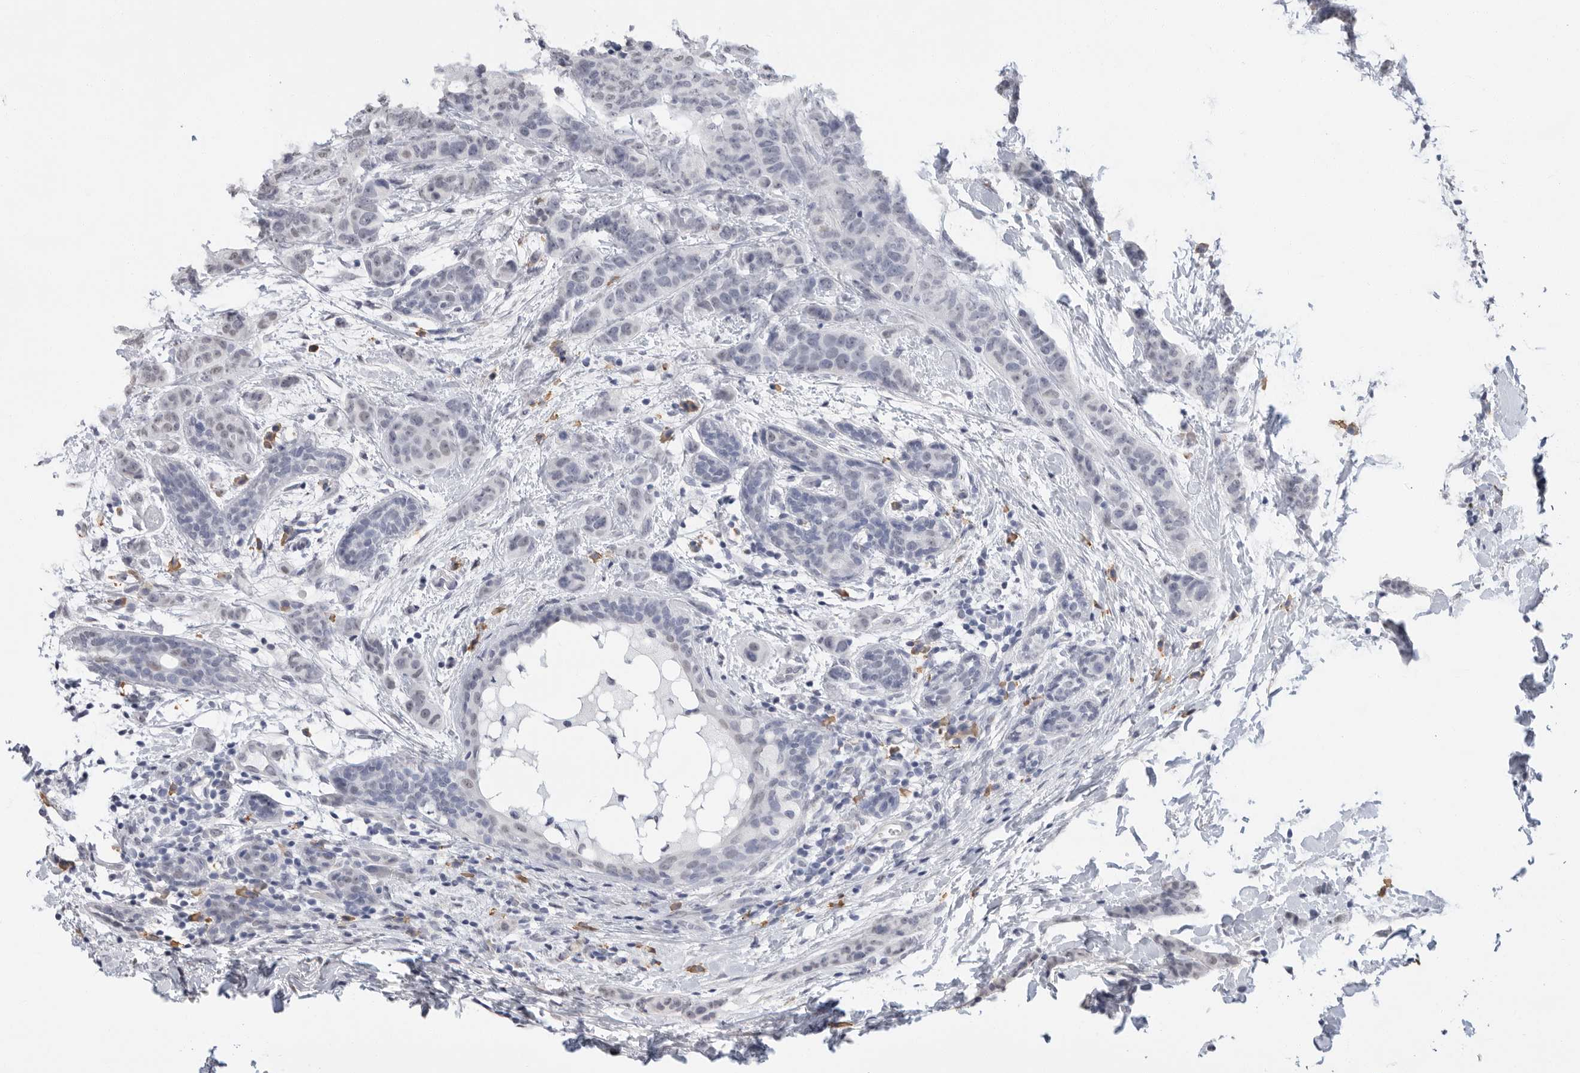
{"staining": {"intensity": "negative", "quantity": "none", "location": "none"}, "tissue": "breast cancer", "cell_type": "Tumor cells", "image_type": "cancer", "snomed": [{"axis": "morphology", "description": "Normal tissue, NOS"}, {"axis": "morphology", "description": "Duct carcinoma"}, {"axis": "topography", "description": "Breast"}], "caption": "Immunohistochemistry micrograph of neoplastic tissue: breast cancer stained with DAB (3,3'-diaminobenzidine) shows no significant protein positivity in tumor cells.", "gene": "ARHGEF10", "patient": {"sex": "female", "age": 40}}